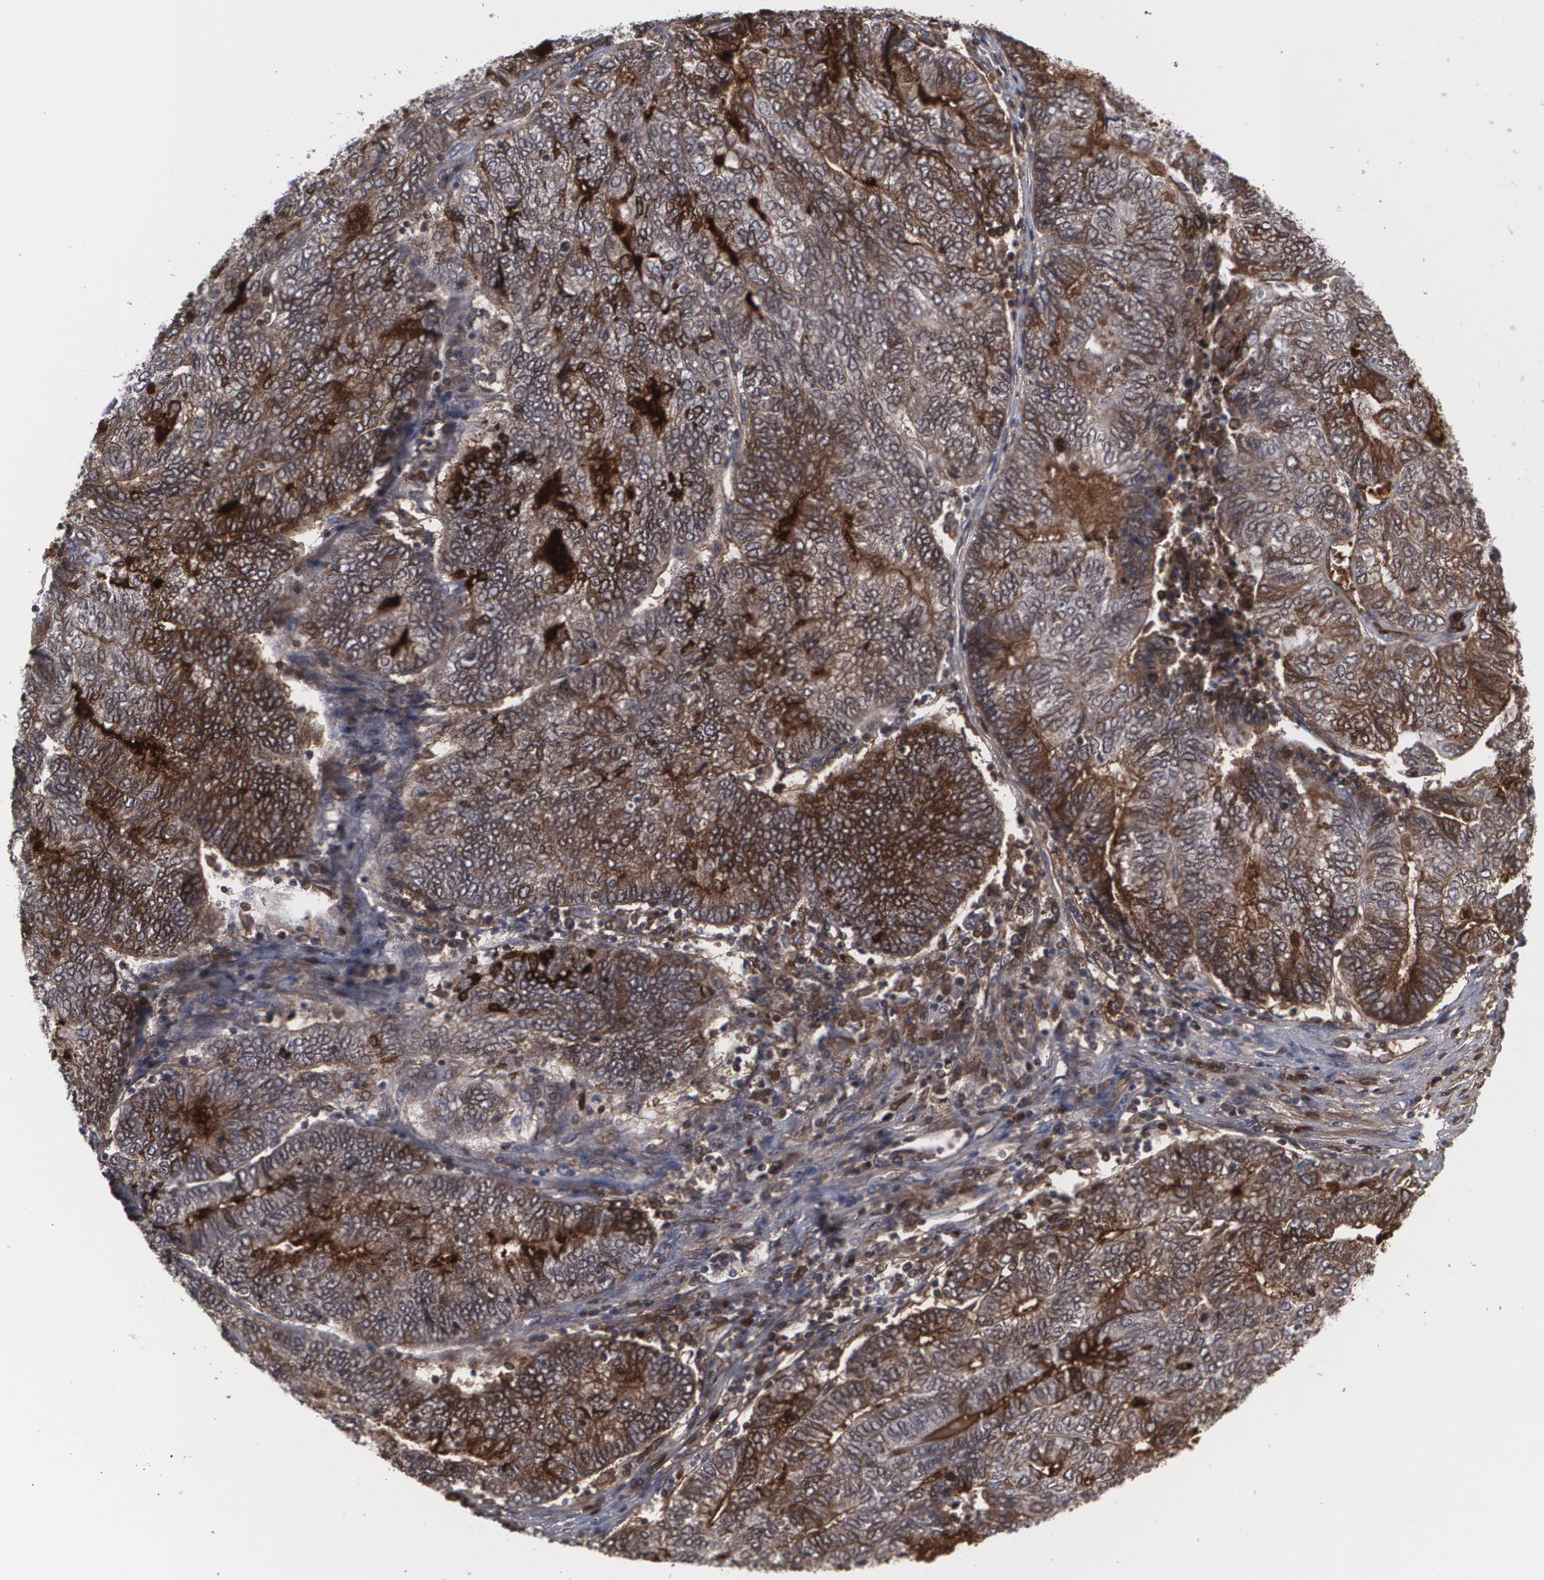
{"staining": {"intensity": "moderate", "quantity": "25%-75%", "location": "cytoplasmic/membranous"}, "tissue": "endometrial cancer", "cell_type": "Tumor cells", "image_type": "cancer", "snomed": [{"axis": "morphology", "description": "Adenocarcinoma, NOS"}, {"axis": "topography", "description": "Endometrium"}], "caption": "Moderate cytoplasmic/membranous staining for a protein is identified in about 25%-75% of tumor cells of endometrial adenocarcinoma using immunohistochemistry (IHC).", "gene": "LRG1", "patient": {"sex": "female", "age": 79}}